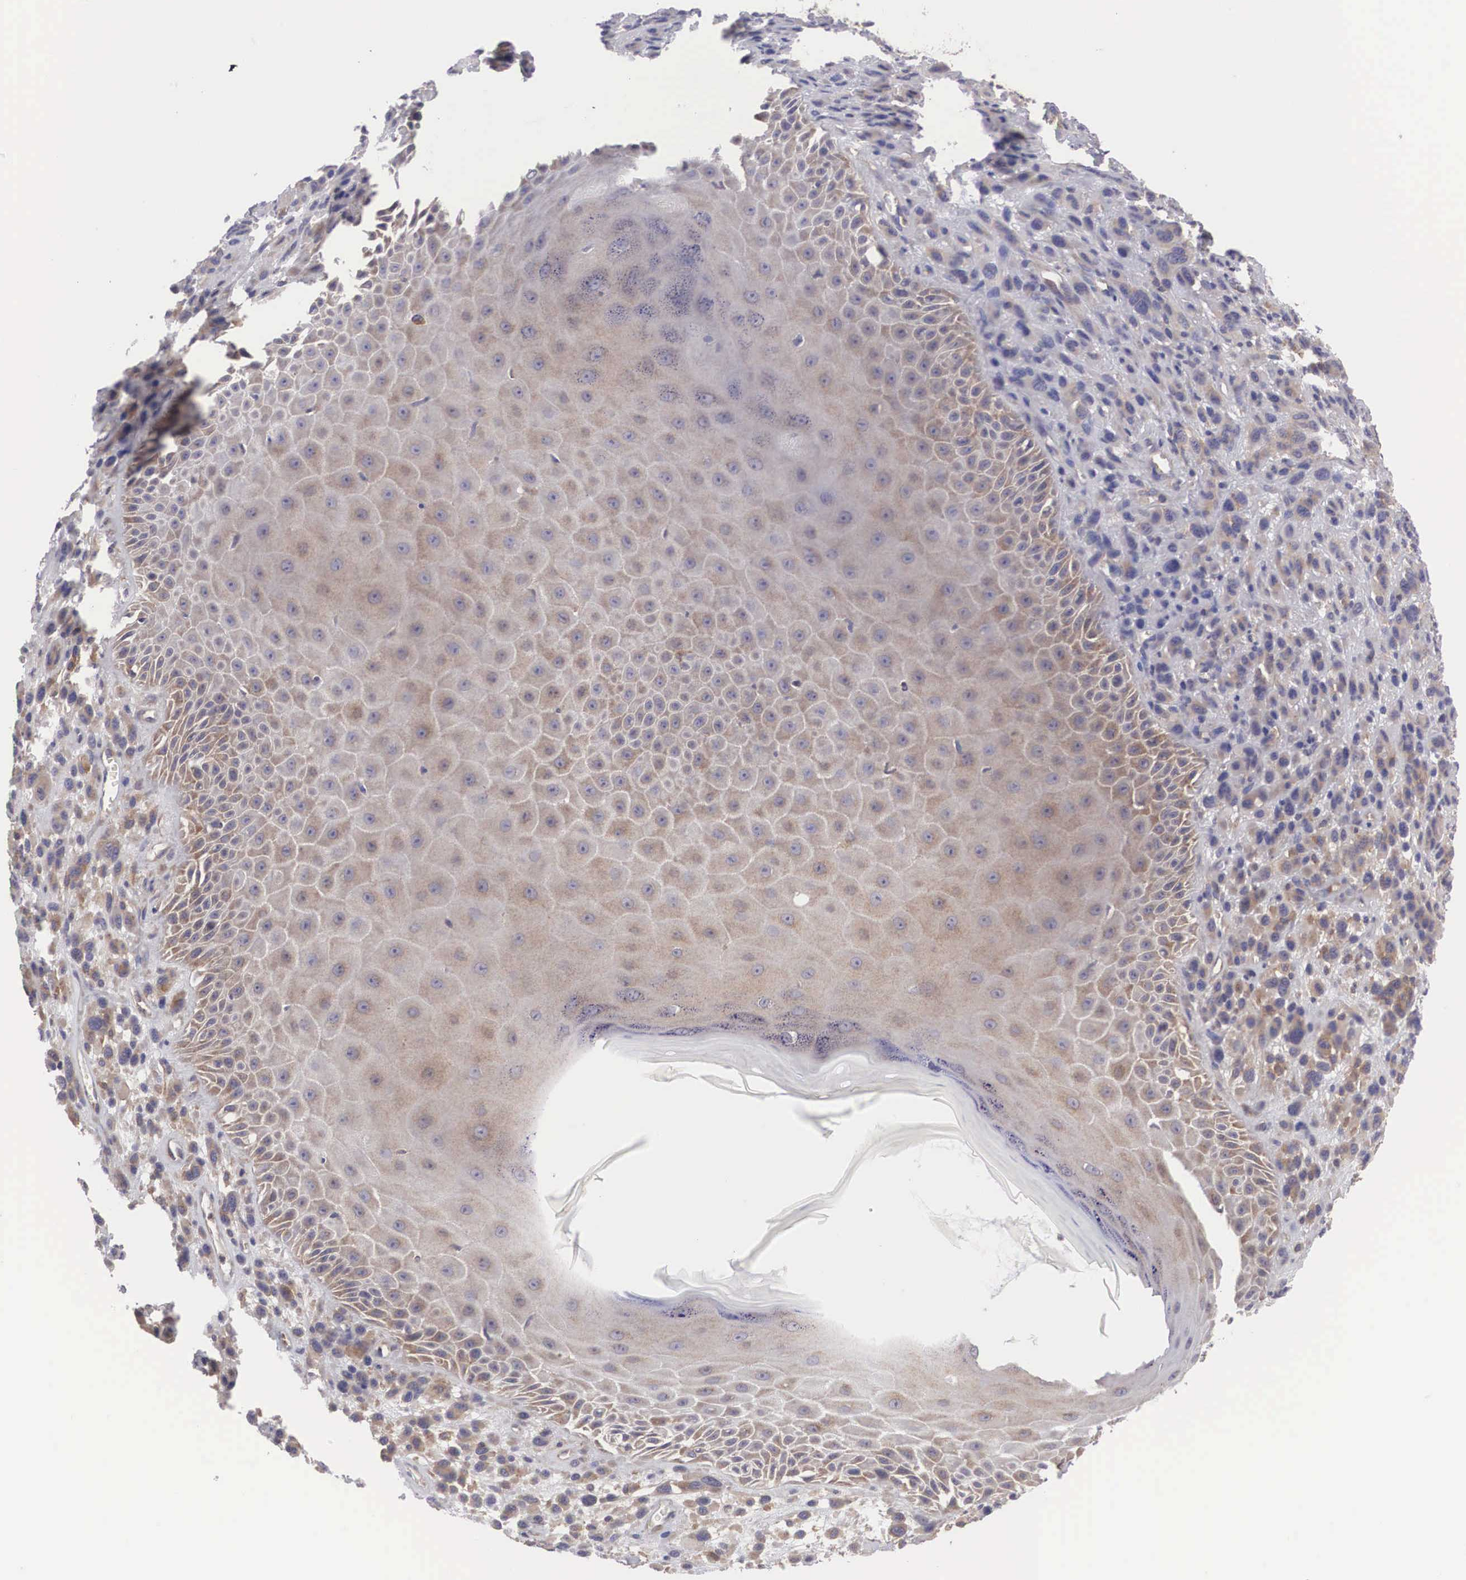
{"staining": {"intensity": "weak", "quantity": "25%-75%", "location": "cytoplasmic/membranous"}, "tissue": "melanoma", "cell_type": "Tumor cells", "image_type": "cancer", "snomed": [{"axis": "morphology", "description": "Malignant melanoma, NOS"}, {"axis": "topography", "description": "Skin"}], "caption": "Protein staining demonstrates weak cytoplasmic/membranous staining in about 25%-75% of tumor cells in malignant melanoma.", "gene": "GRIPAP1", "patient": {"sex": "male", "age": 51}}